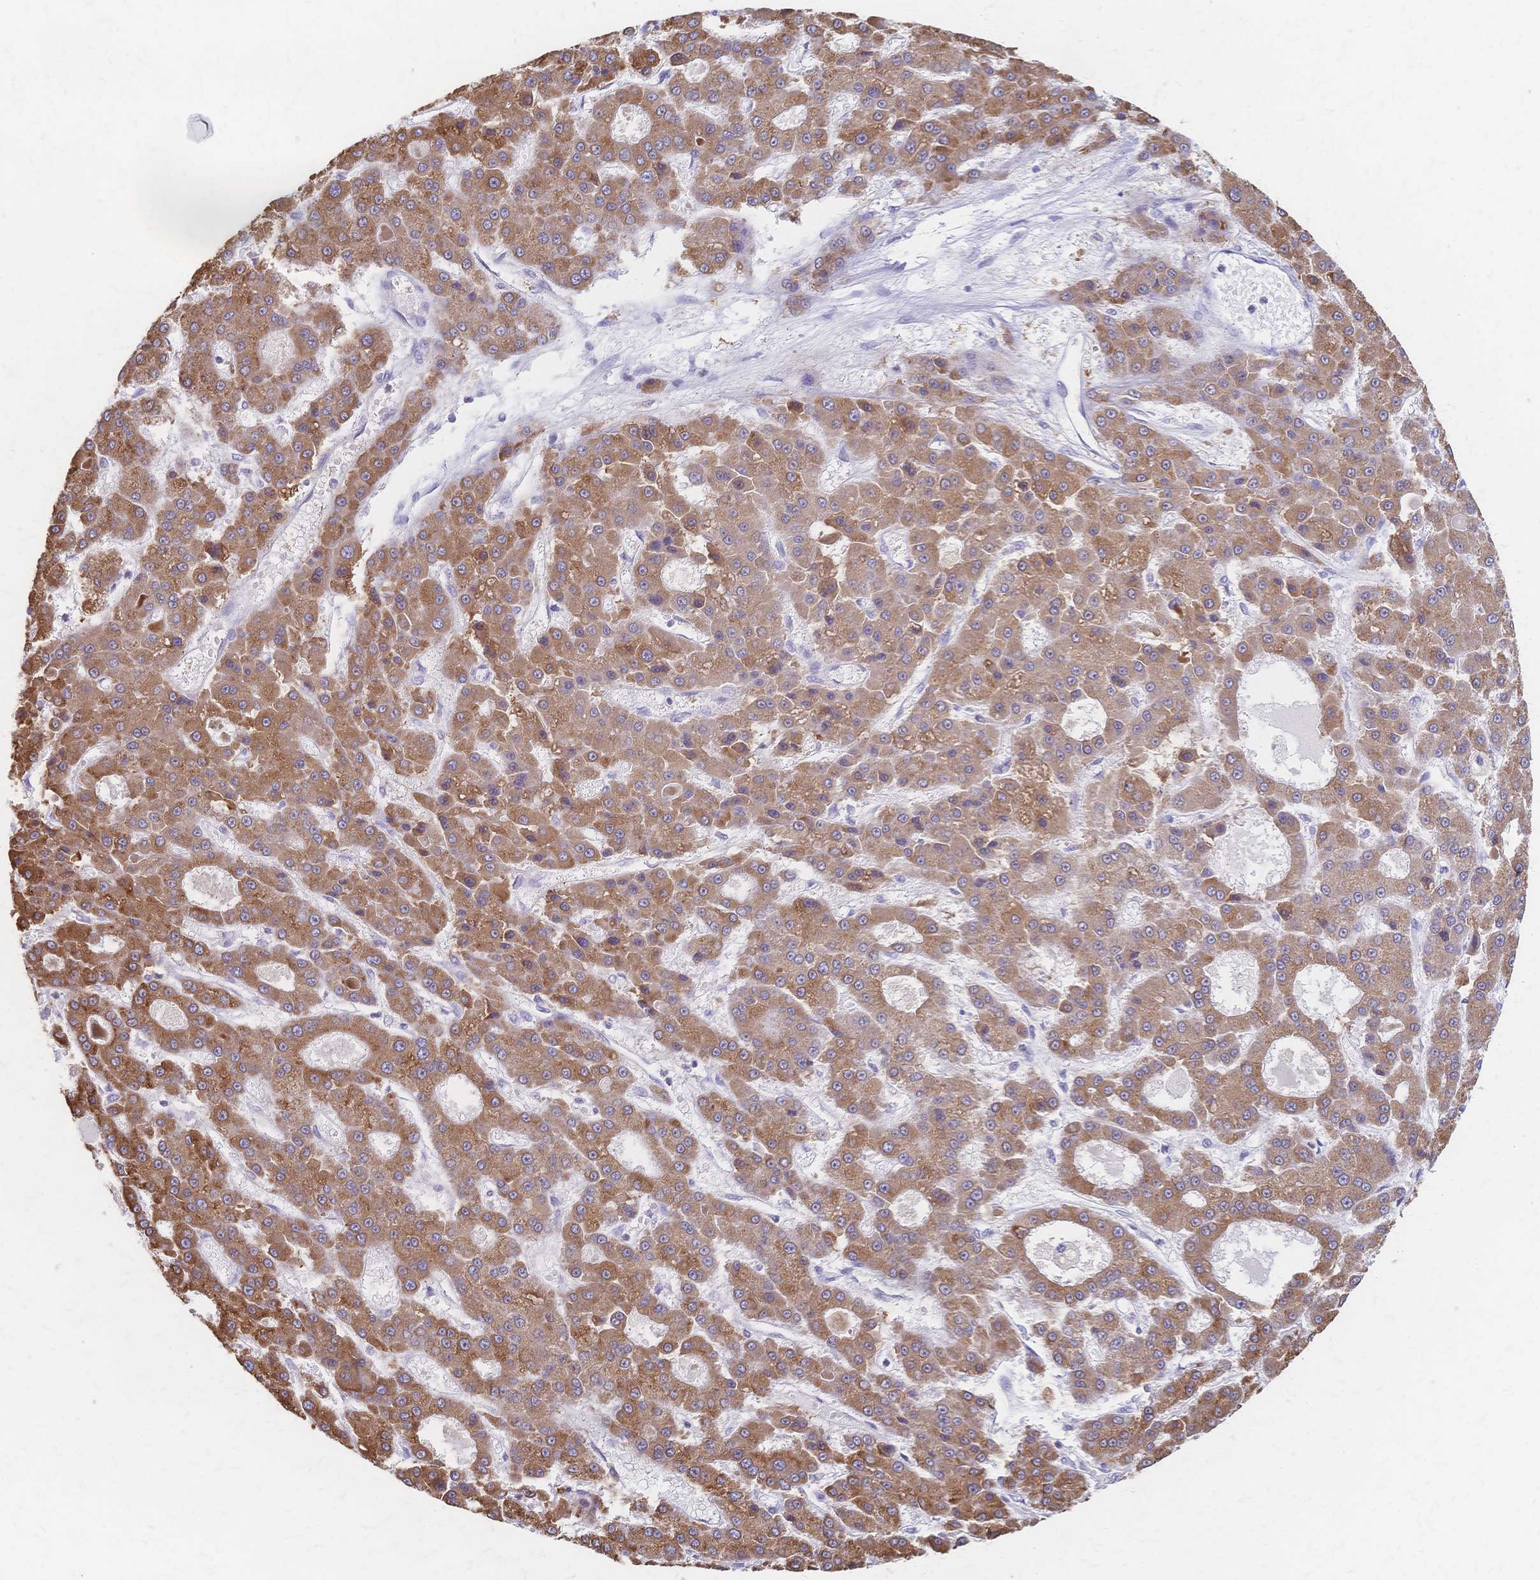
{"staining": {"intensity": "moderate", "quantity": ">75%", "location": "cytoplasmic/membranous"}, "tissue": "liver cancer", "cell_type": "Tumor cells", "image_type": "cancer", "snomed": [{"axis": "morphology", "description": "Carcinoma, Hepatocellular, NOS"}, {"axis": "topography", "description": "Liver"}], "caption": "Tumor cells reveal medium levels of moderate cytoplasmic/membranous positivity in approximately >75% of cells in human liver cancer.", "gene": "CYB5A", "patient": {"sex": "male", "age": 70}}